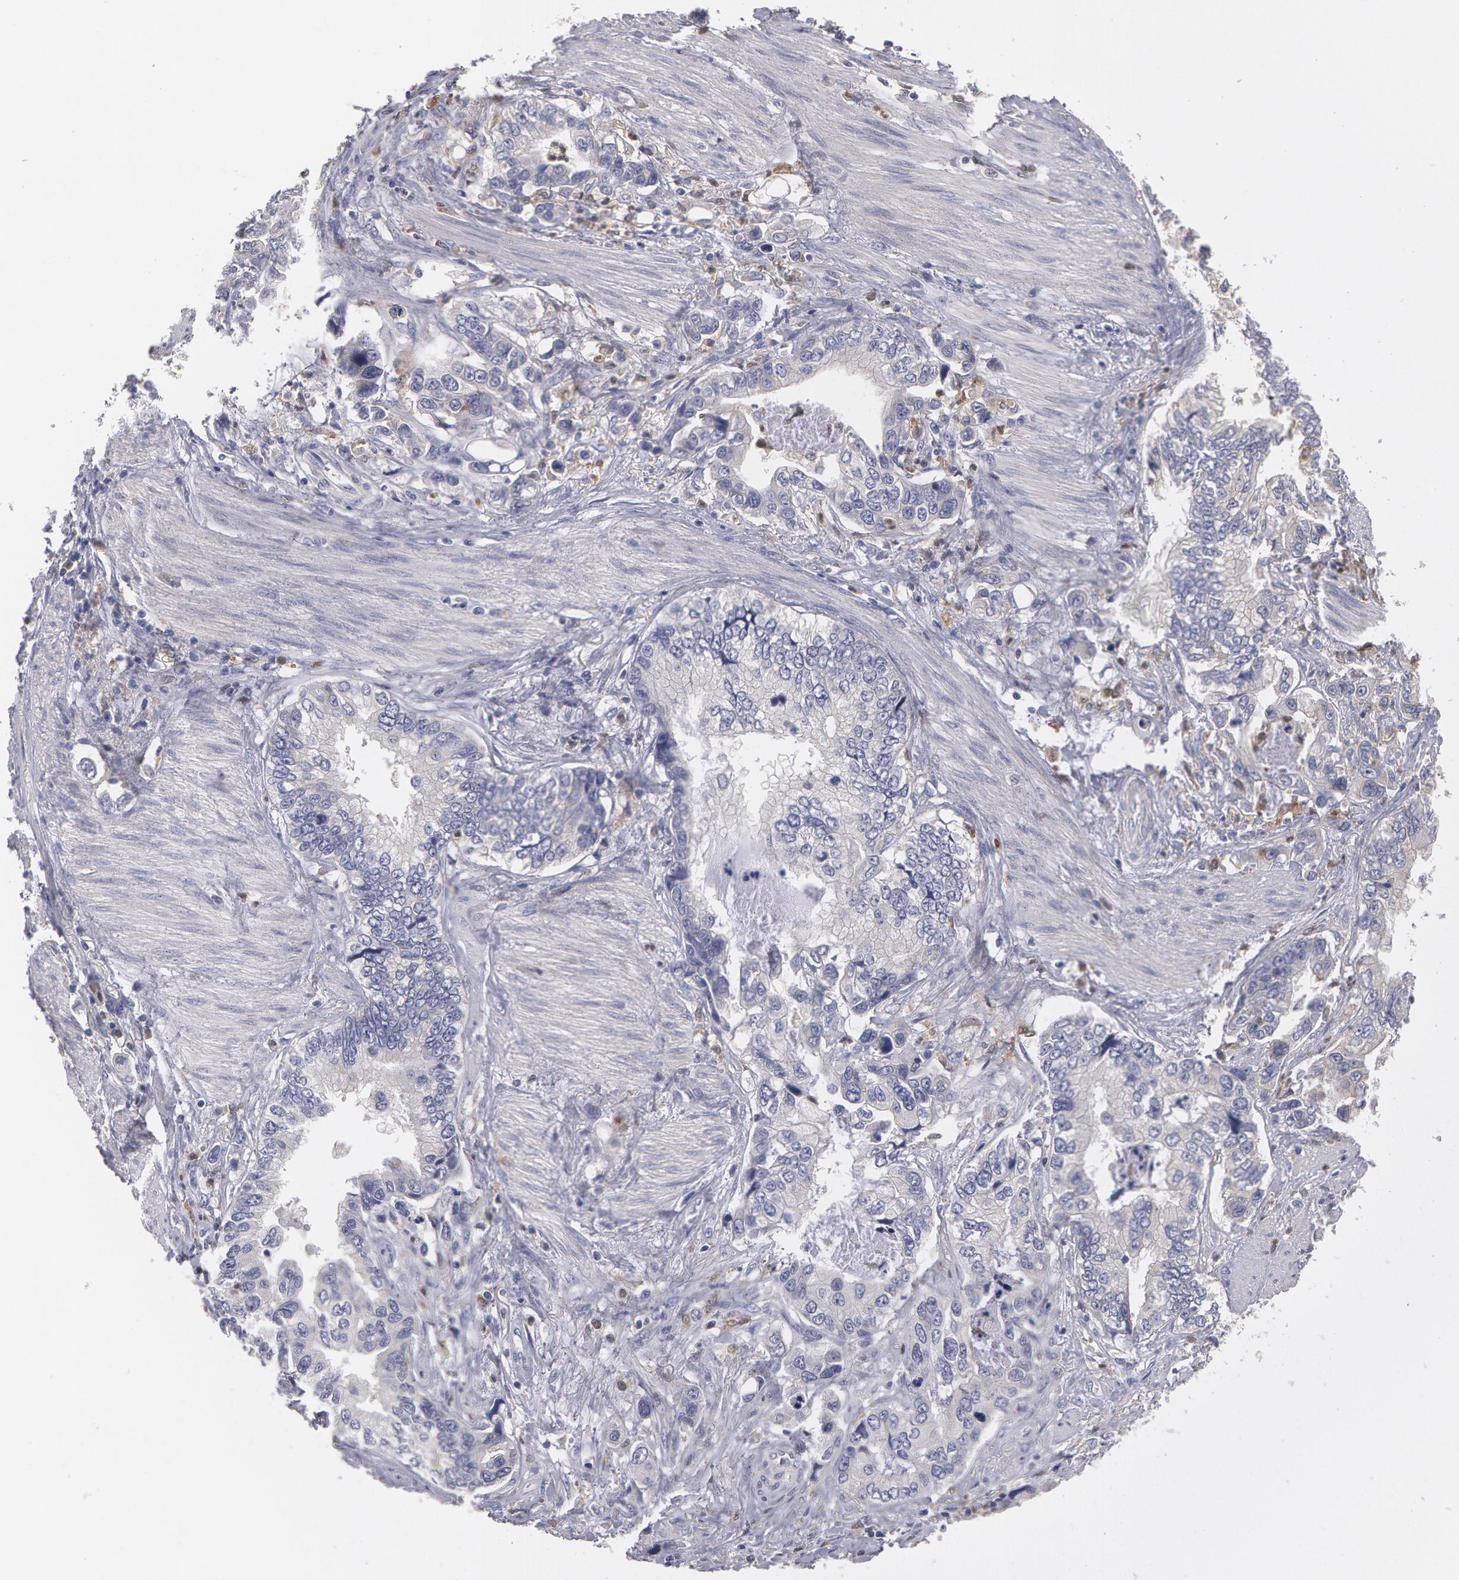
{"staining": {"intensity": "weak", "quantity": "<25%", "location": "cytoplasmic/membranous"}, "tissue": "stomach cancer", "cell_type": "Tumor cells", "image_type": "cancer", "snomed": [{"axis": "morphology", "description": "Adenocarcinoma, NOS"}, {"axis": "topography", "description": "Pancreas"}, {"axis": "topography", "description": "Stomach, upper"}], "caption": "Tumor cells show no significant expression in adenocarcinoma (stomach).", "gene": "SYK", "patient": {"sex": "male", "age": 77}}